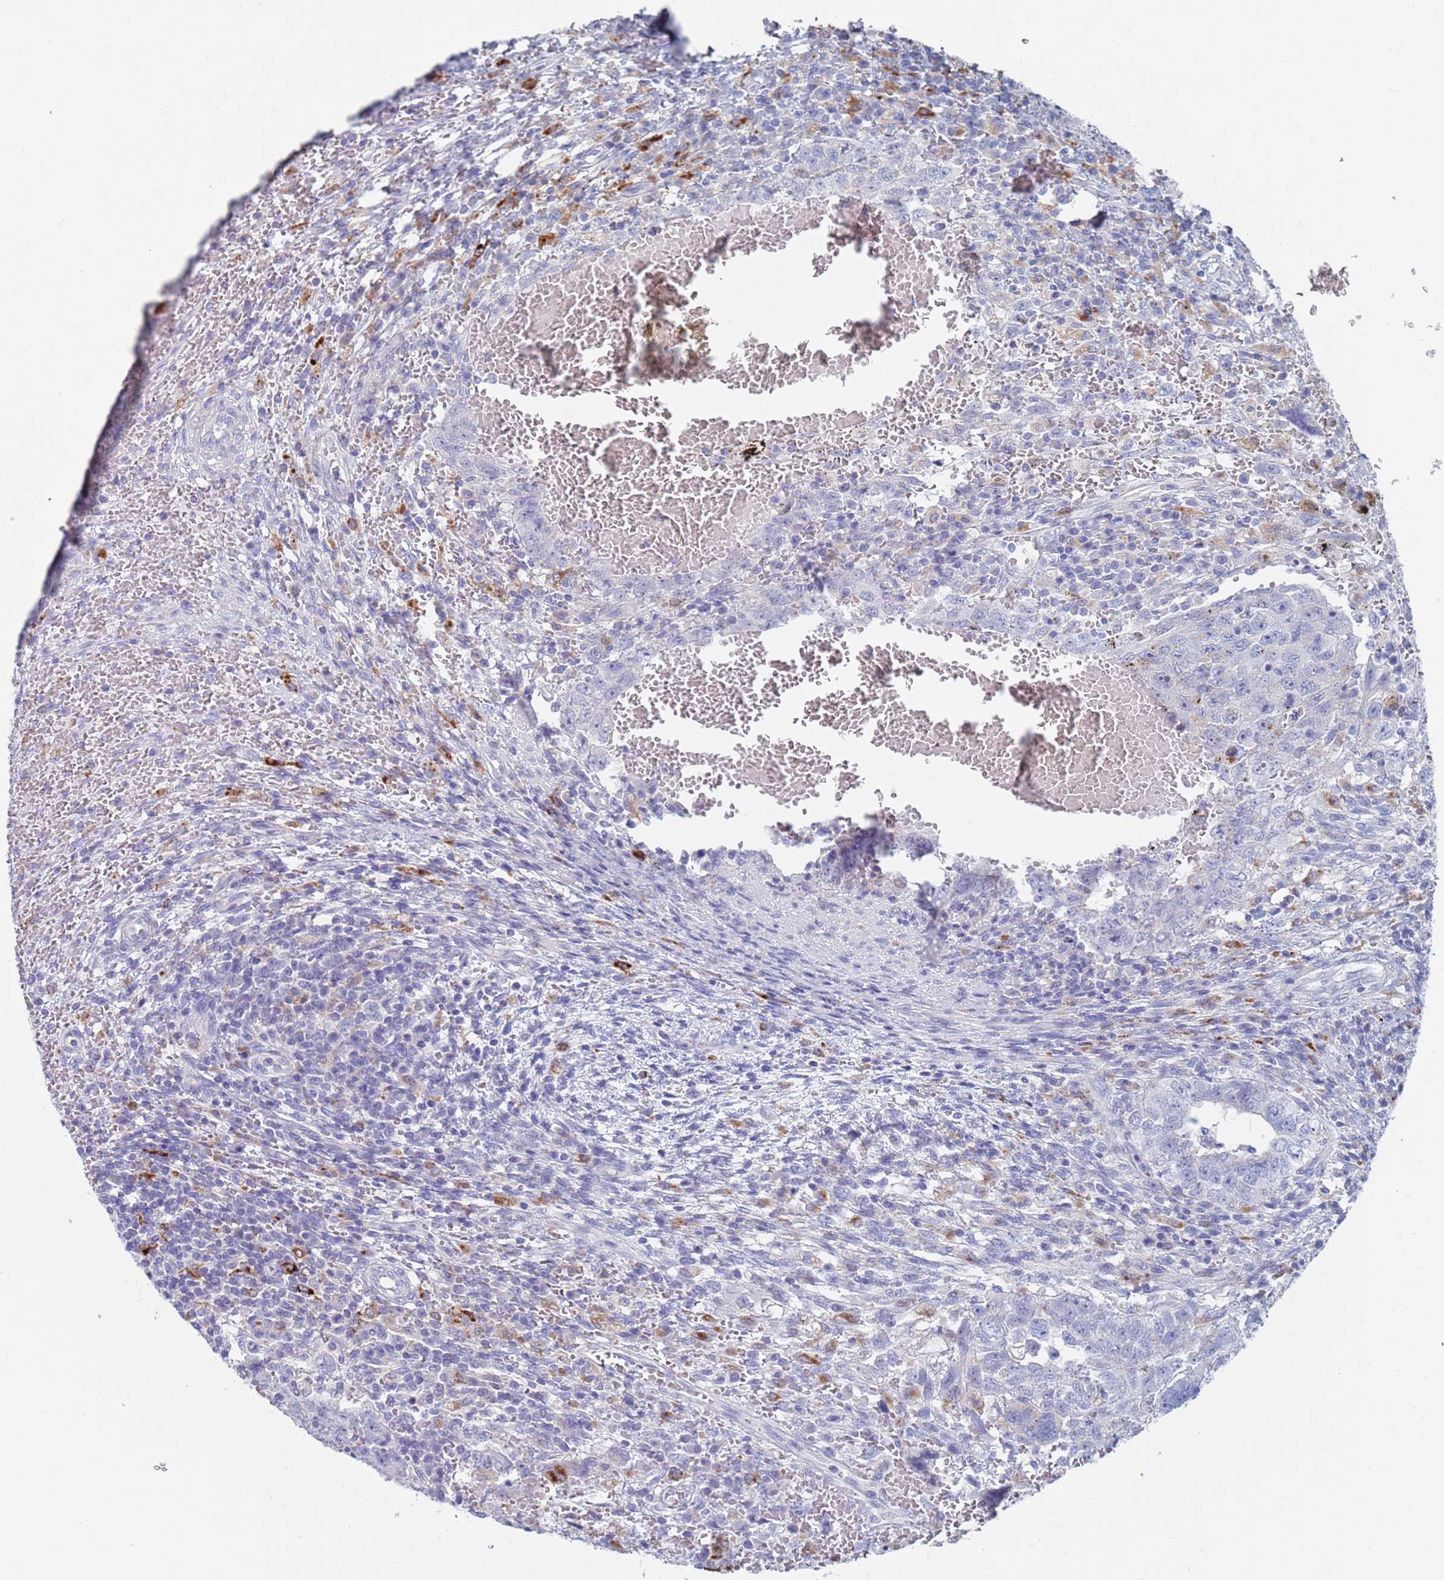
{"staining": {"intensity": "negative", "quantity": "none", "location": "none"}, "tissue": "testis cancer", "cell_type": "Tumor cells", "image_type": "cancer", "snomed": [{"axis": "morphology", "description": "Carcinoma, Embryonal, NOS"}, {"axis": "topography", "description": "Testis"}], "caption": "Tumor cells show no significant staining in embryonal carcinoma (testis).", "gene": "FUCA1", "patient": {"sex": "male", "age": 26}}